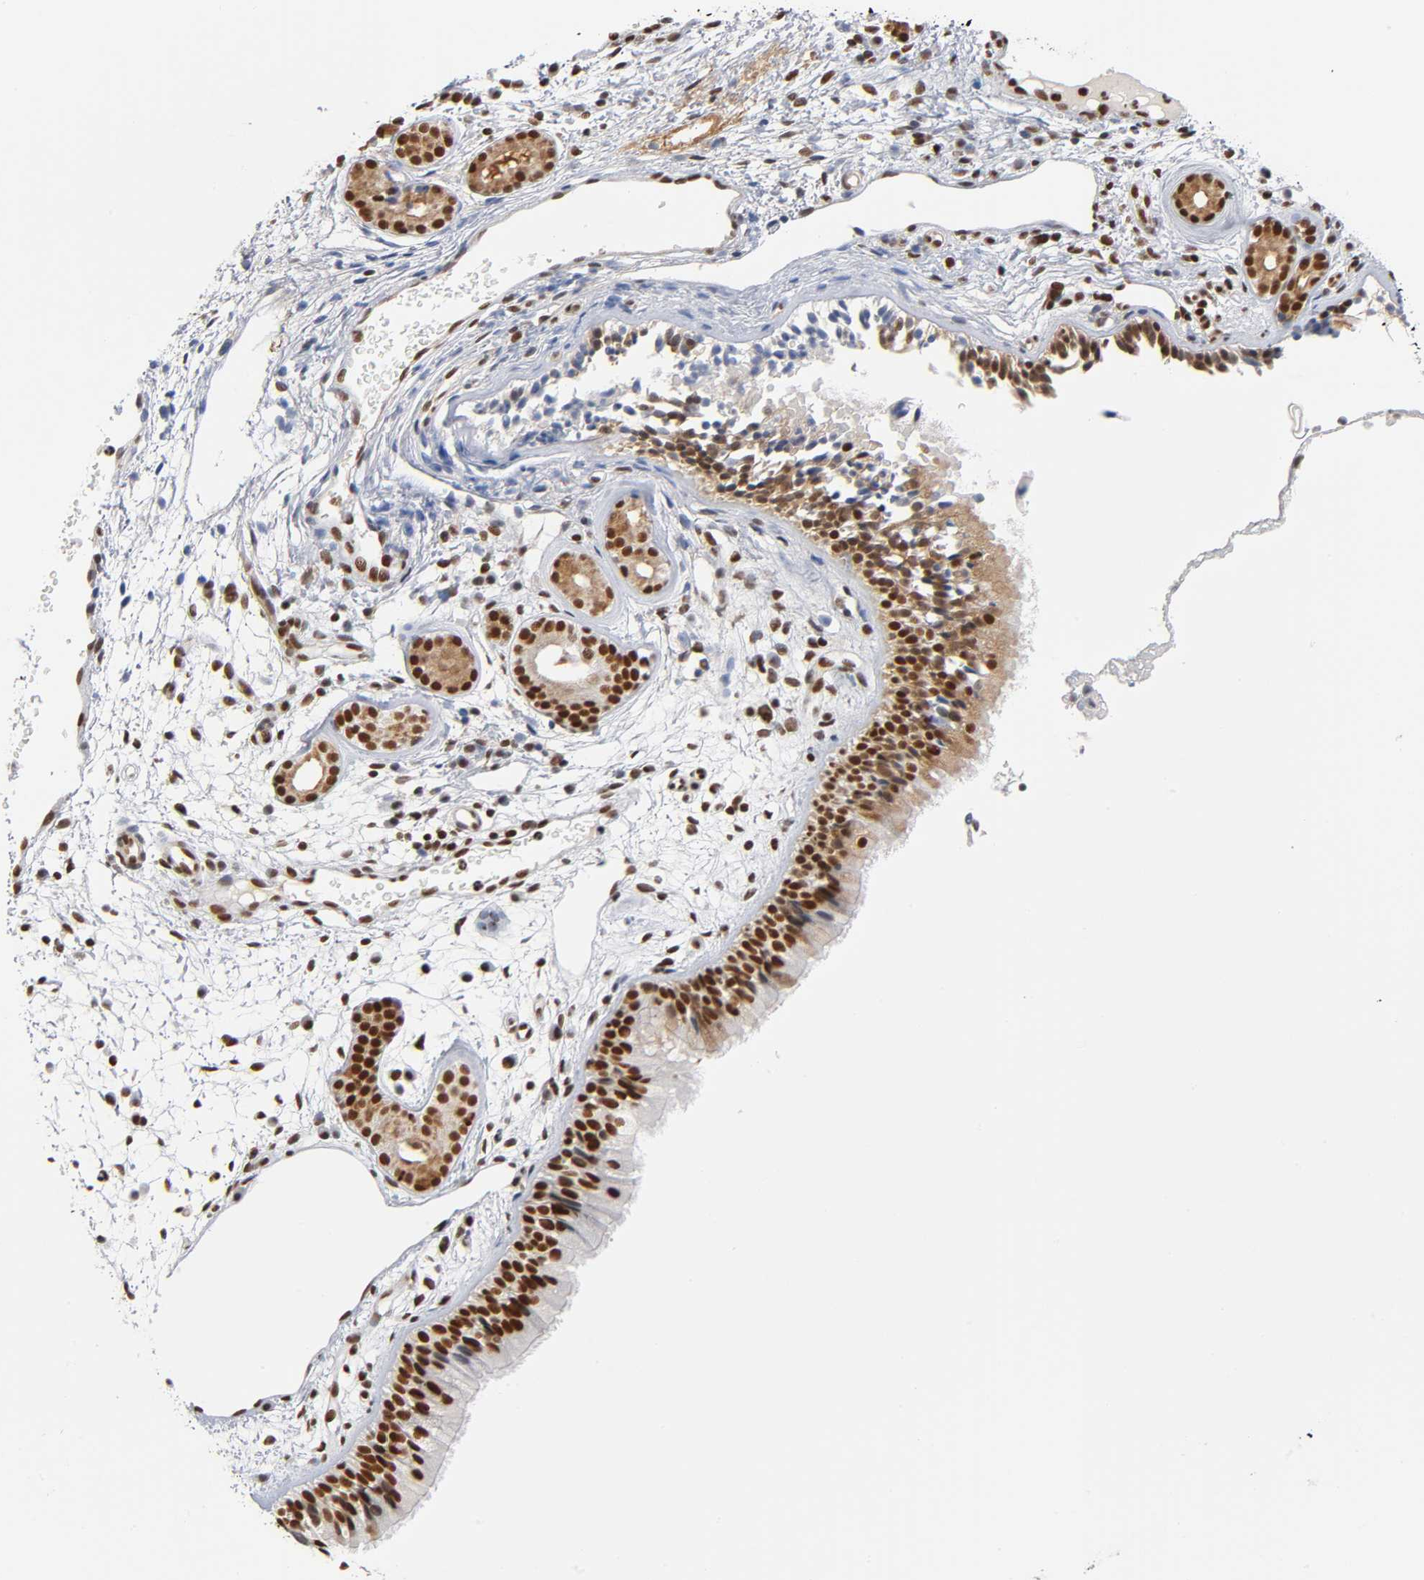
{"staining": {"intensity": "strong", "quantity": ">75%", "location": "nuclear"}, "tissue": "nasopharynx", "cell_type": "Respiratory epithelial cells", "image_type": "normal", "snomed": [{"axis": "morphology", "description": "Normal tissue, NOS"}, {"axis": "morphology", "description": "Inflammation, NOS"}, {"axis": "topography", "description": "Nasopharynx"}], "caption": "A brown stain labels strong nuclear positivity of a protein in respiratory epithelial cells of unremarkable nasopharynx.", "gene": "ILKAP", "patient": {"sex": "female", "age": 55}}